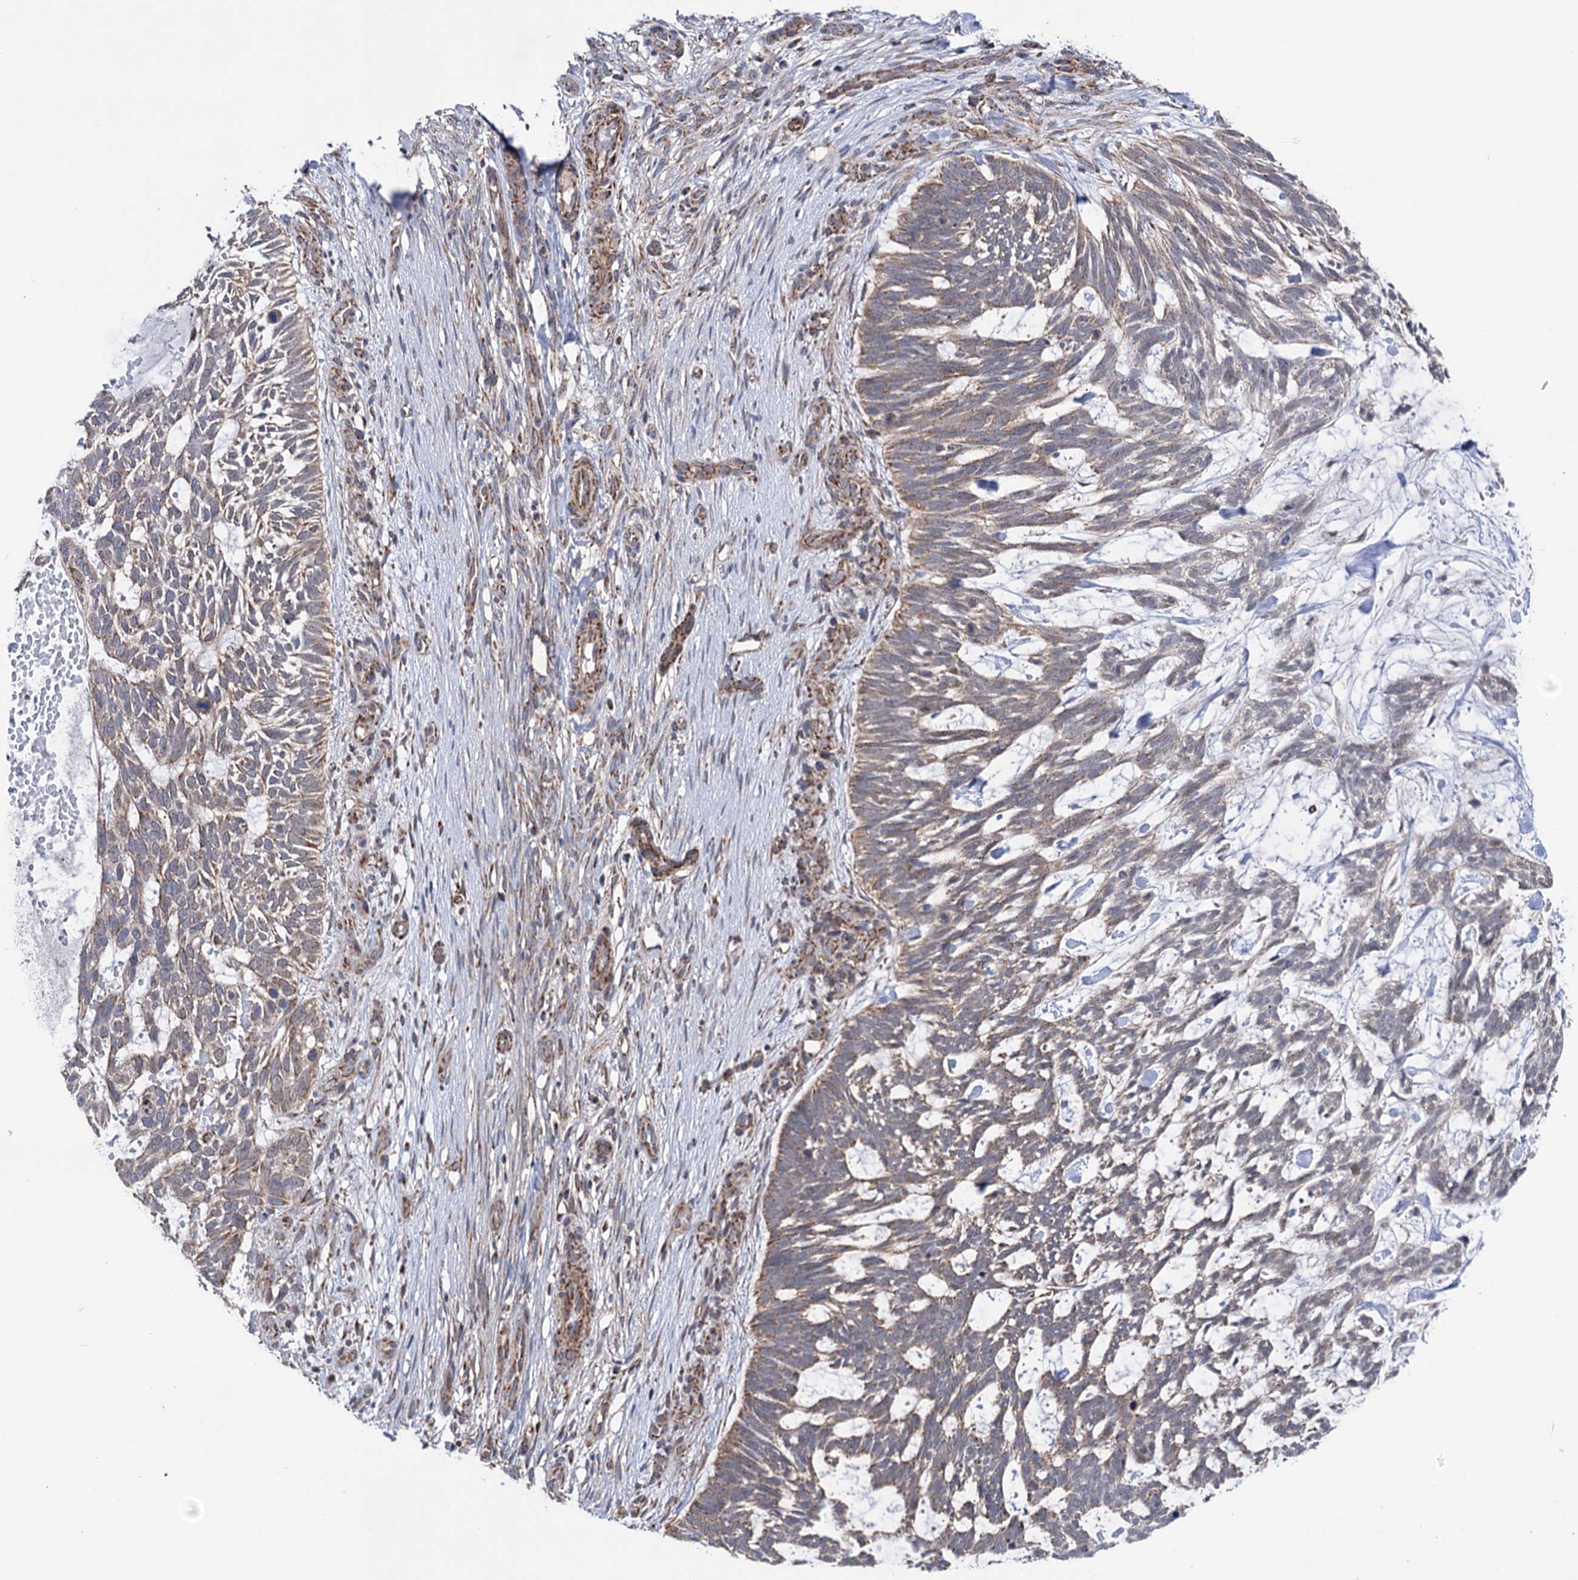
{"staining": {"intensity": "weak", "quantity": "25%-75%", "location": "cytoplasmic/membranous"}, "tissue": "skin cancer", "cell_type": "Tumor cells", "image_type": "cancer", "snomed": [{"axis": "morphology", "description": "Basal cell carcinoma"}, {"axis": "topography", "description": "Skin"}], "caption": "Tumor cells reveal weak cytoplasmic/membranous staining in approximately 25%-75% of cells in skin cancer.", "gene": "SUCLA2", "patient": {"sex": "male", "age": 88}}